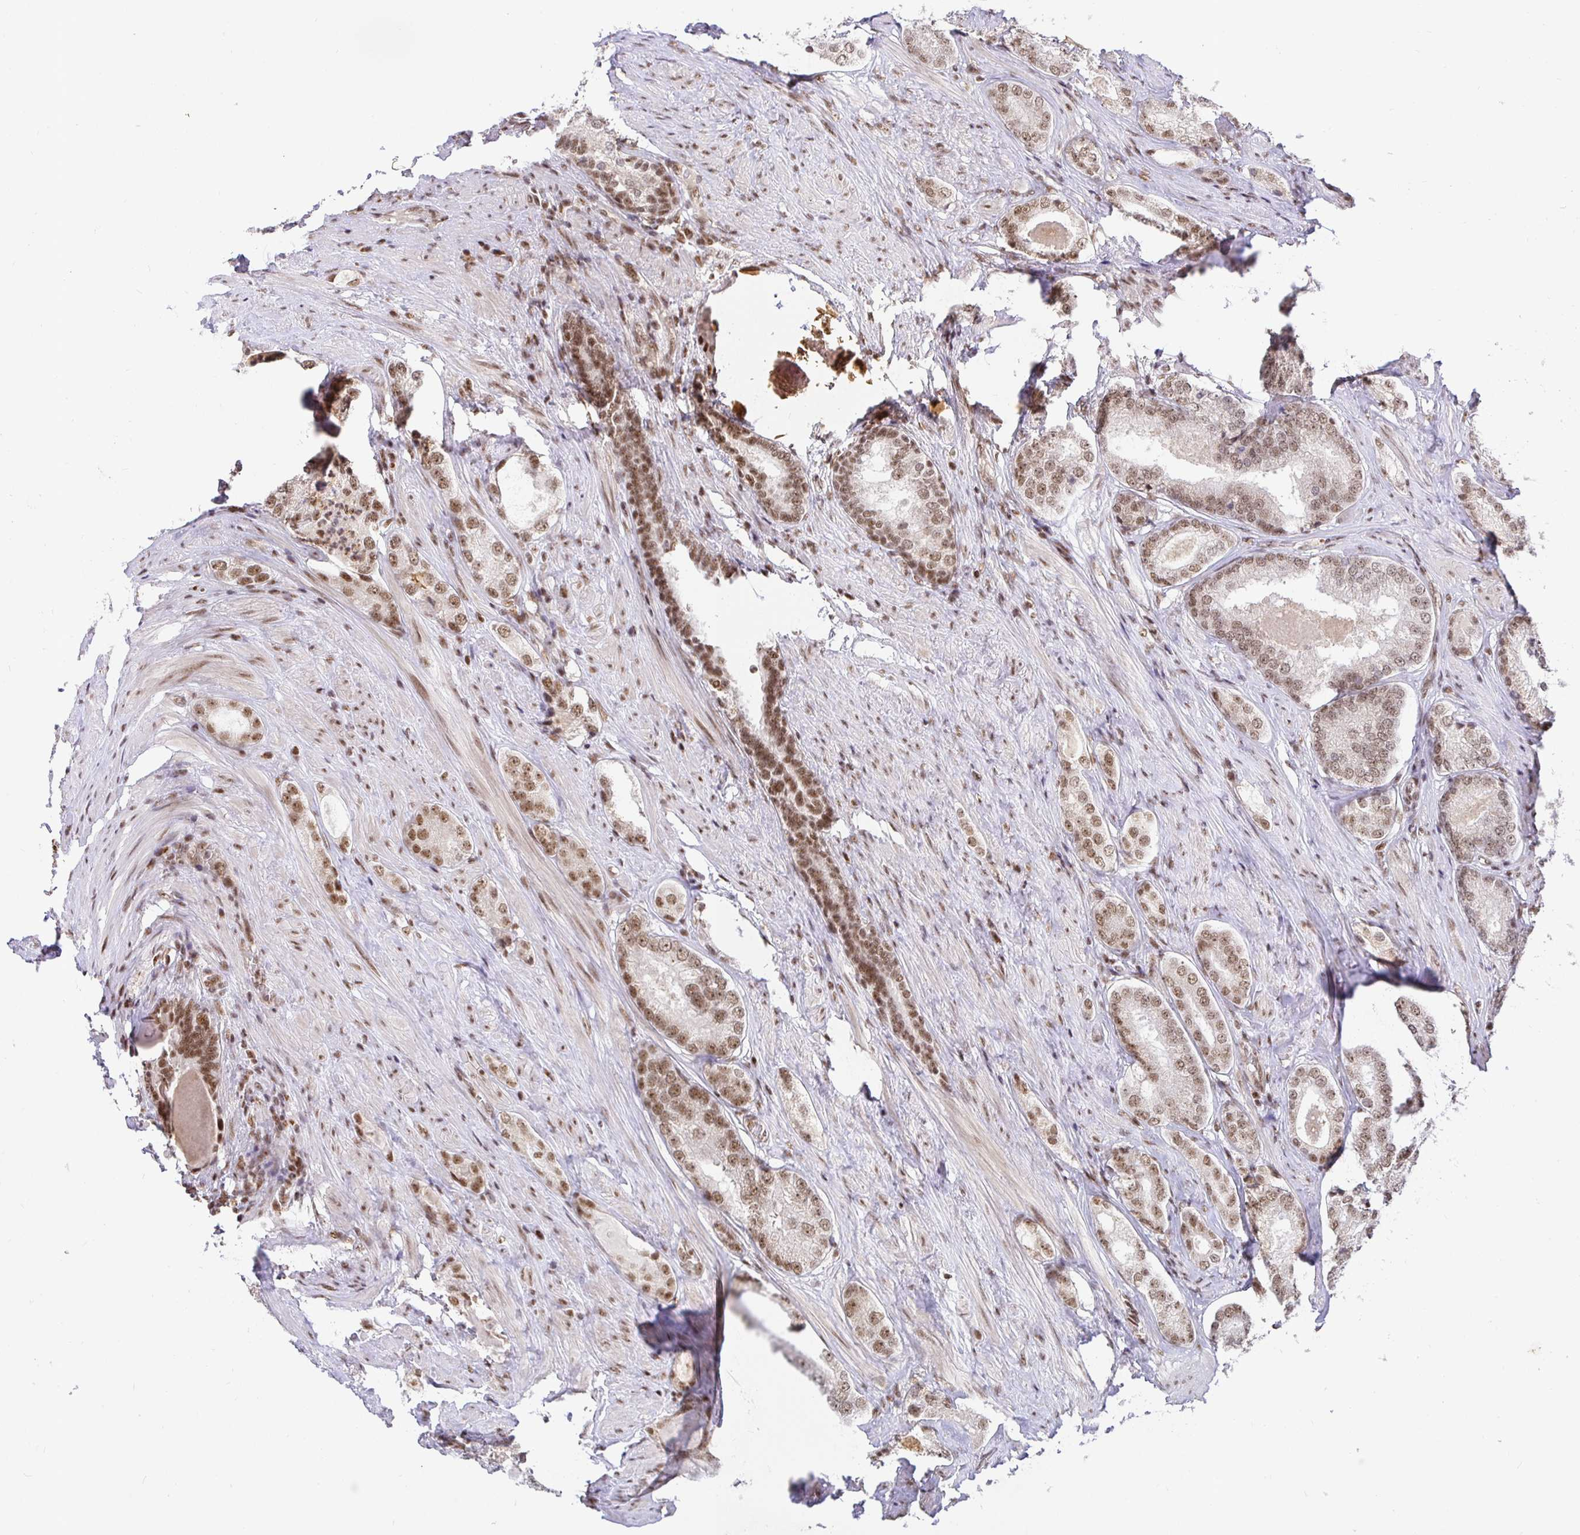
{"staining": {"intensity": "moderate", "quantity": ">75%", "location": "nuclear"}, "tissue": "prostate cancer", "cell_type": "Tumor cells", "image_type": "cancer", "snomed": [{"axis": "morphology", "description": "Adenocarcinoma, NOS"}, {"axis": "morphology", "description": "Adenocarcinoma, Low grade"}, {"axis": "topography", "description": "Prostate"}], "caption": "This micrograph displays immunohistochemistry (IHC) staining of prostate cancer, with medium moderate nuclear positivity in approximately >75% of tumor cells.", "gene": "USF1", "patient": {"sex": "male", "age": 68}}